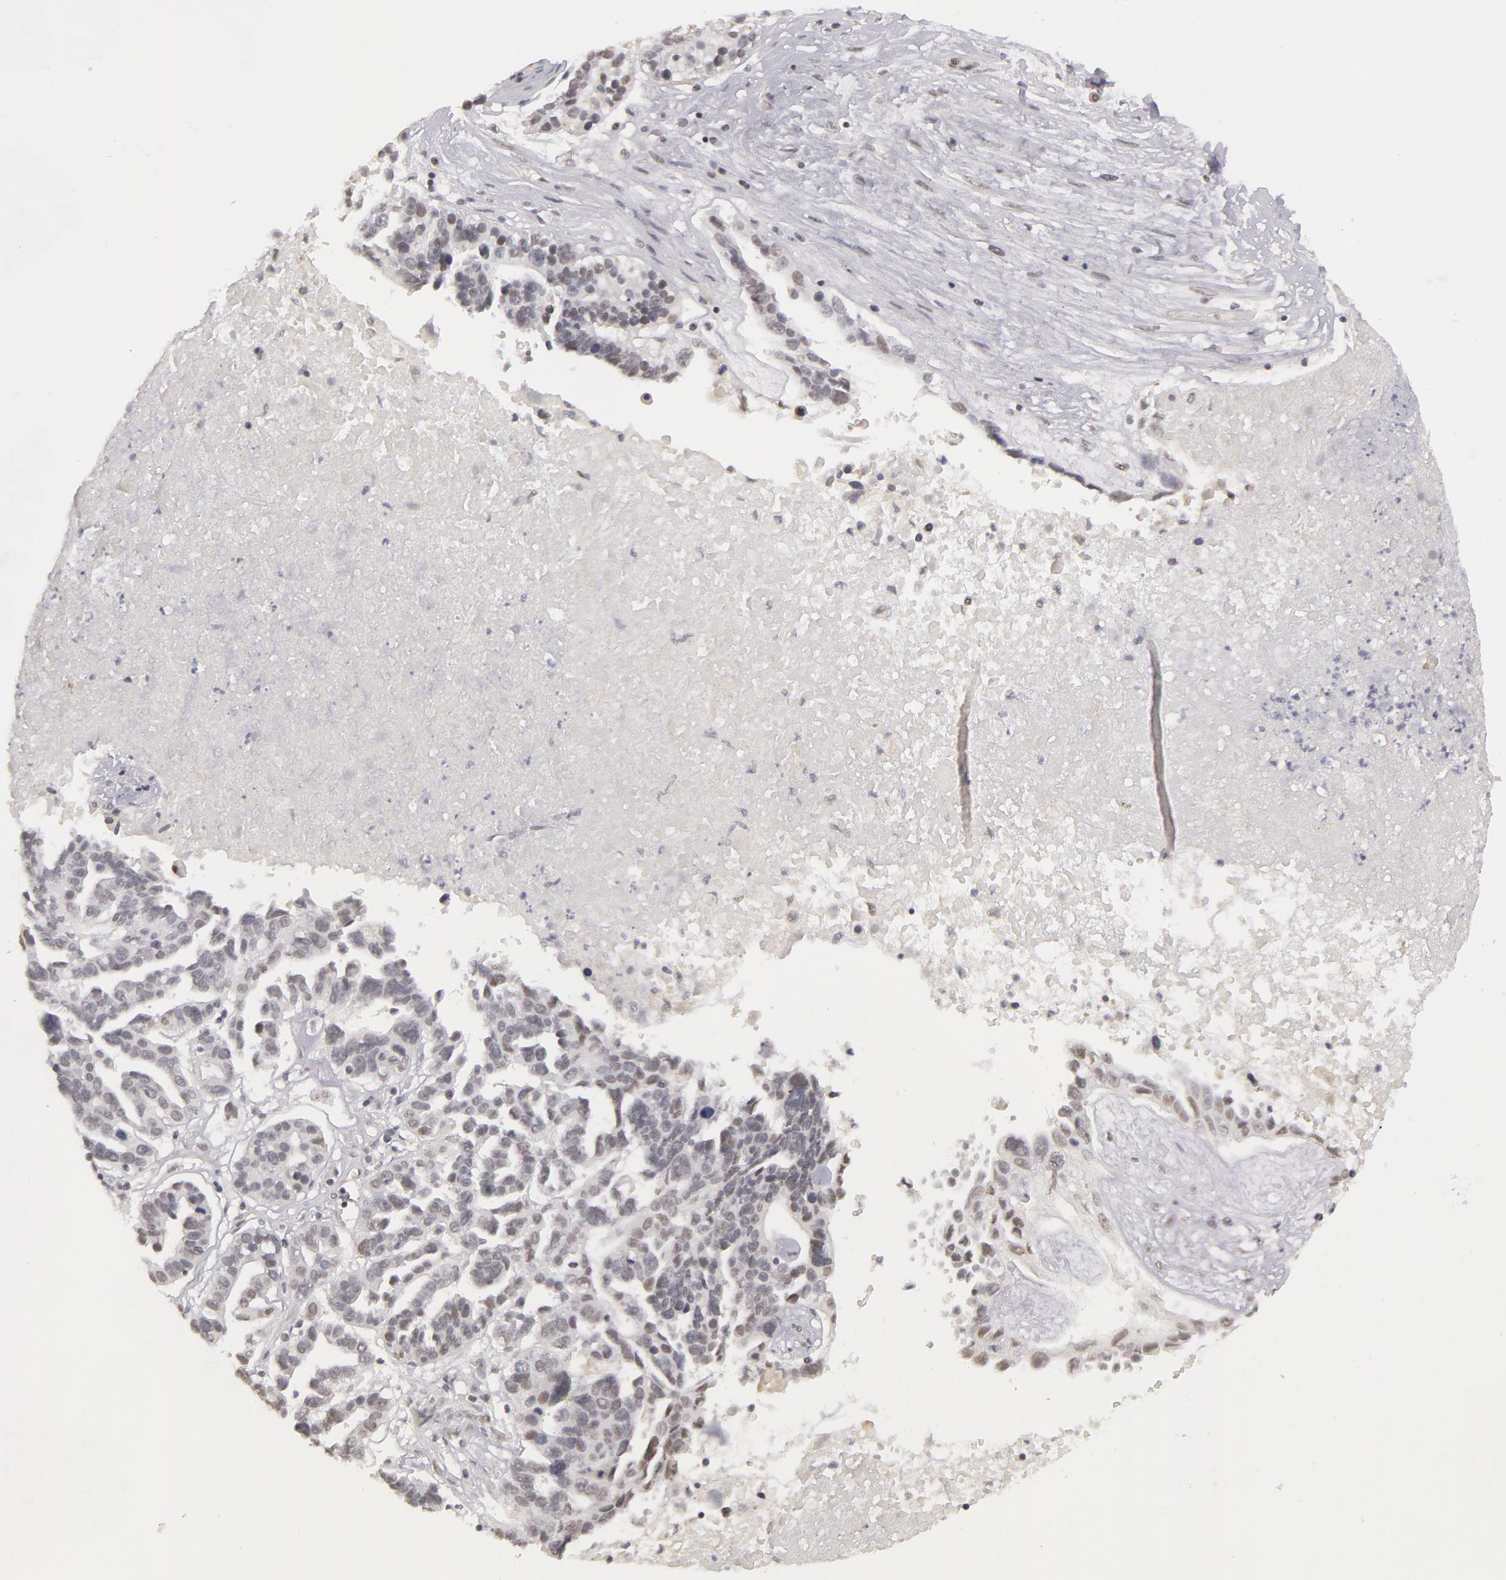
{"staining": {"intensity": "negative", "quantity": "none", "location": "none"}, "tissue": "ovarian cancer", "cell_type": "Tumor cells", "image_type": "cancer", "snomed": [{"axis": "morphology", "description": "Carcinoma, endometroid"}, {"axis": "morphology", "description": "Cystadenocarcinoma, serous, NOS"}, {"axis": "topography", "description": "Ovary"}], "caption": "Tumor cells are negative for protein expression in human endometroid carcinoma (ovarian).", "gene": "RRP7A", "patient": {"sex": "female", "age": 45}}